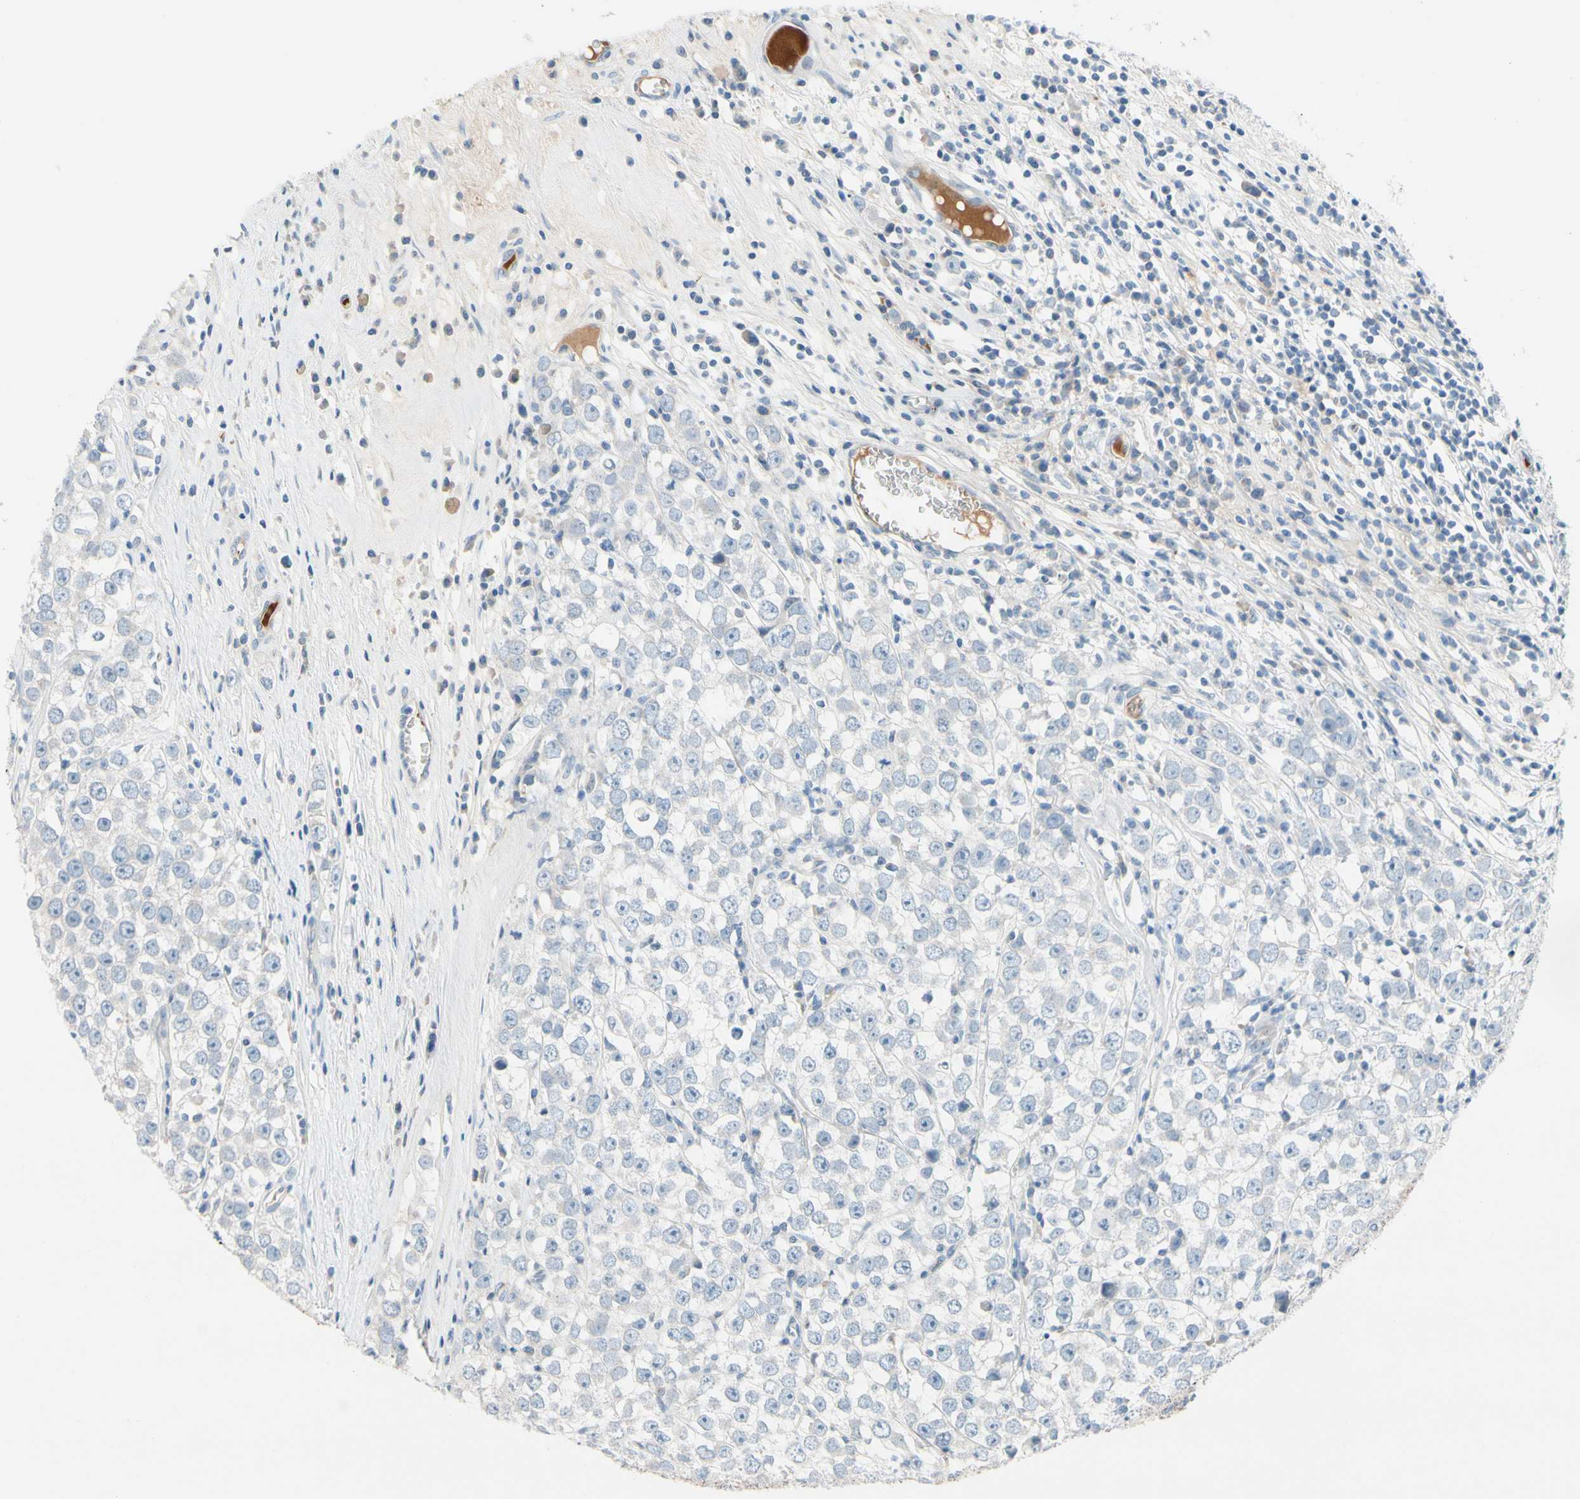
{"staining": {"intensity": "negative", "quantity": "none", "location": "none"}, "tissue": "testis cancer", "cell_type": "Tumor cells", "image_type": "cancer", "snomed": [{"axis": "morphology", "description": "Seminoma, NOS"}, {"axis": "morphology", "description": "Carcinoma, Embryonal, NOS"}, {"axis": "topography", "description": "Testis"}], "caption": "There is no significant positivity in tumor cells of testis cancer (seminoma).", "gene": "CNDP1", "patient": {"sex": "male", "age": 52}}